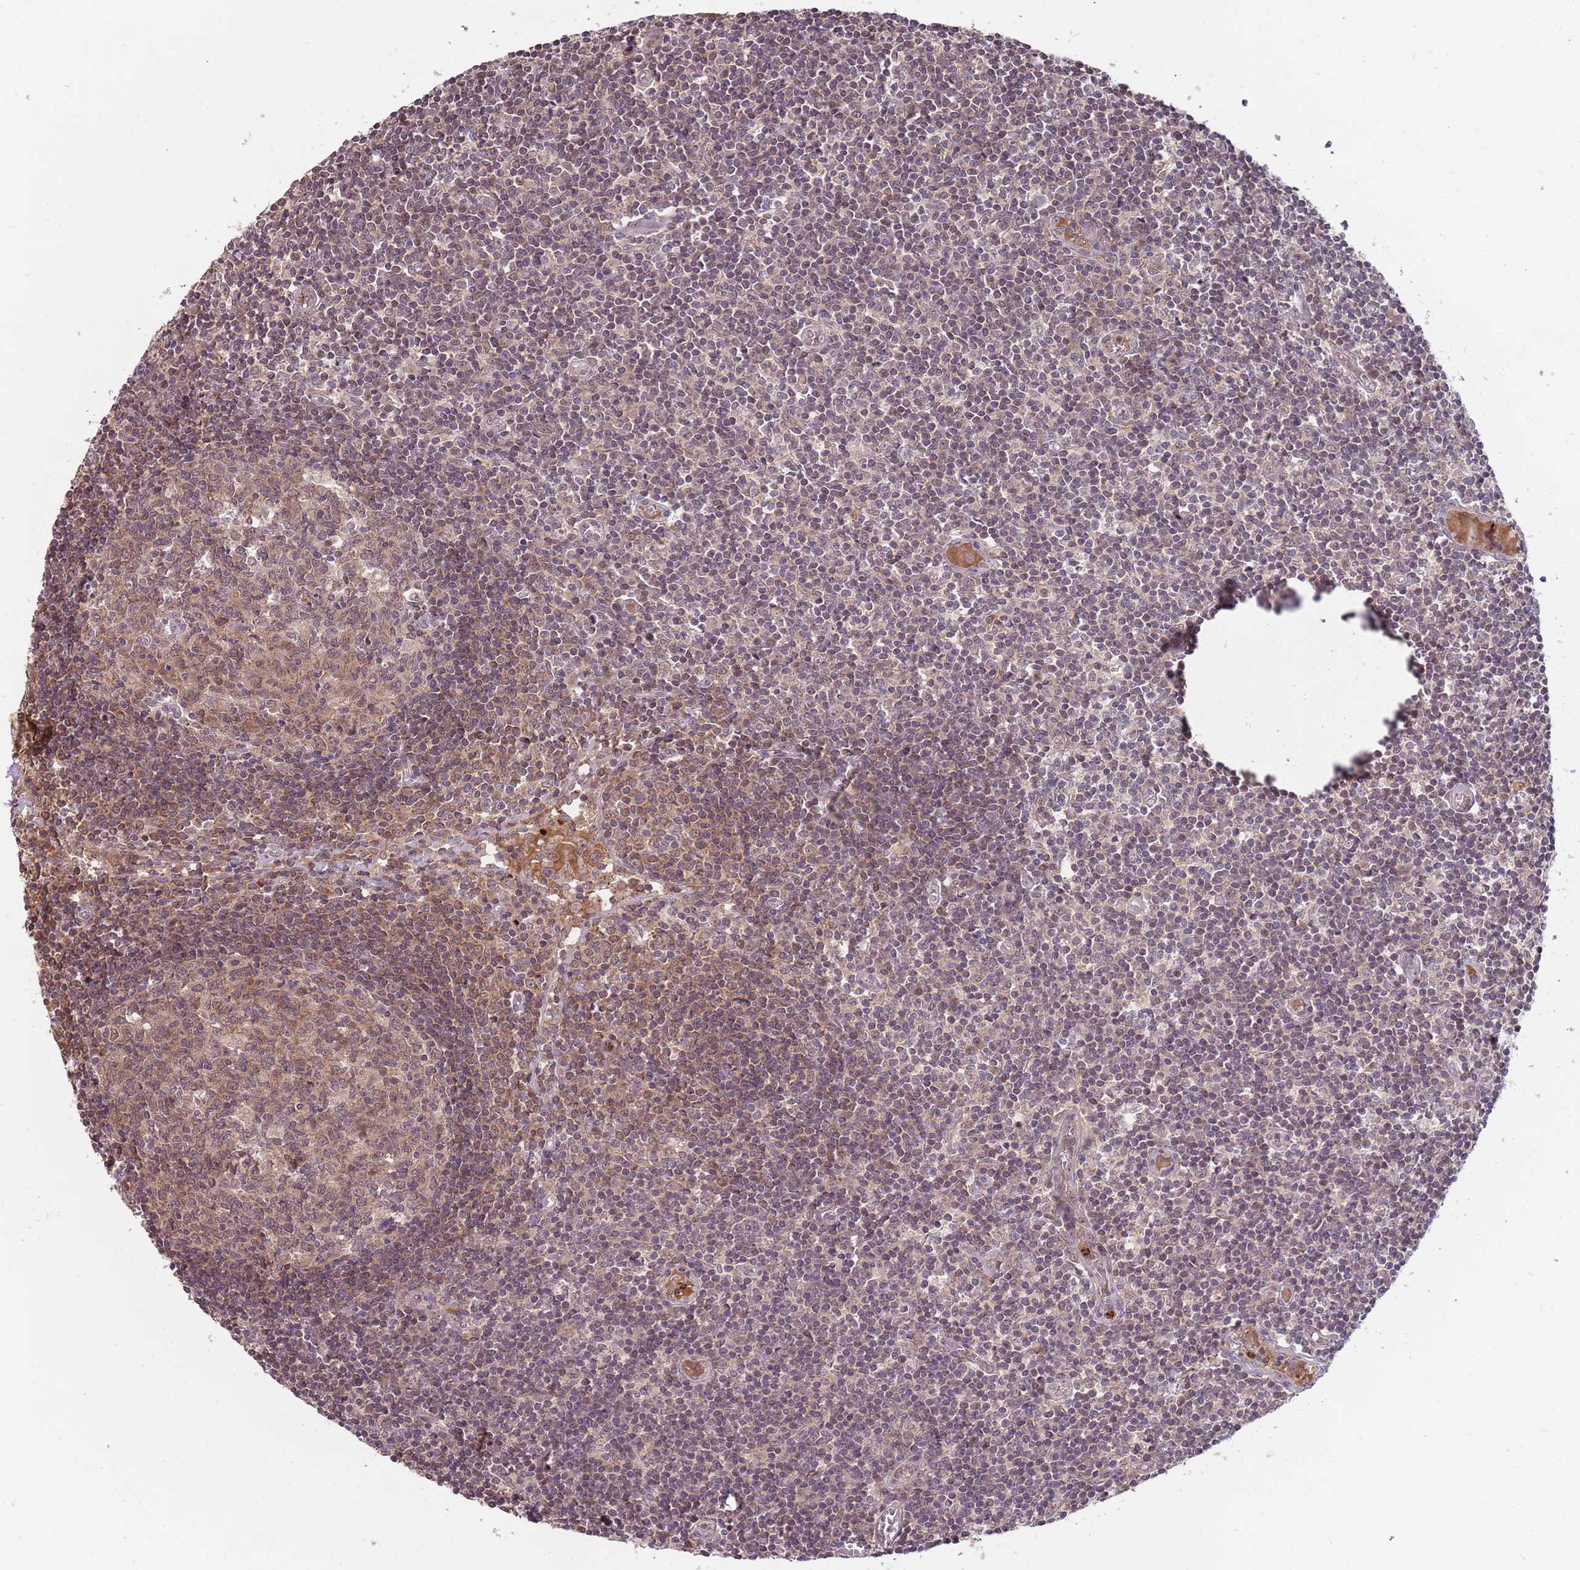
{"staining": {"intensity": "moderate", "quantity": "25%-75%", "location": "cytoplasmic/membranous"}, "tissue": "lymph node", "cell_type": "Germinal center cells", "image_type": "normal", "snomed": [{"axis": "morphology", "description": "Normal tissue, NOS"}, {"axis": "topography", "description": "Lymph node"}], "caption": "Human lymph node stained with a brown dye demonstrates moderate cytoplasmic/membranous positive positivity in about 25%-75% of germinal center cells.", "gene": "NBPF4", "patient": {"sex": "female", "age": 55}}